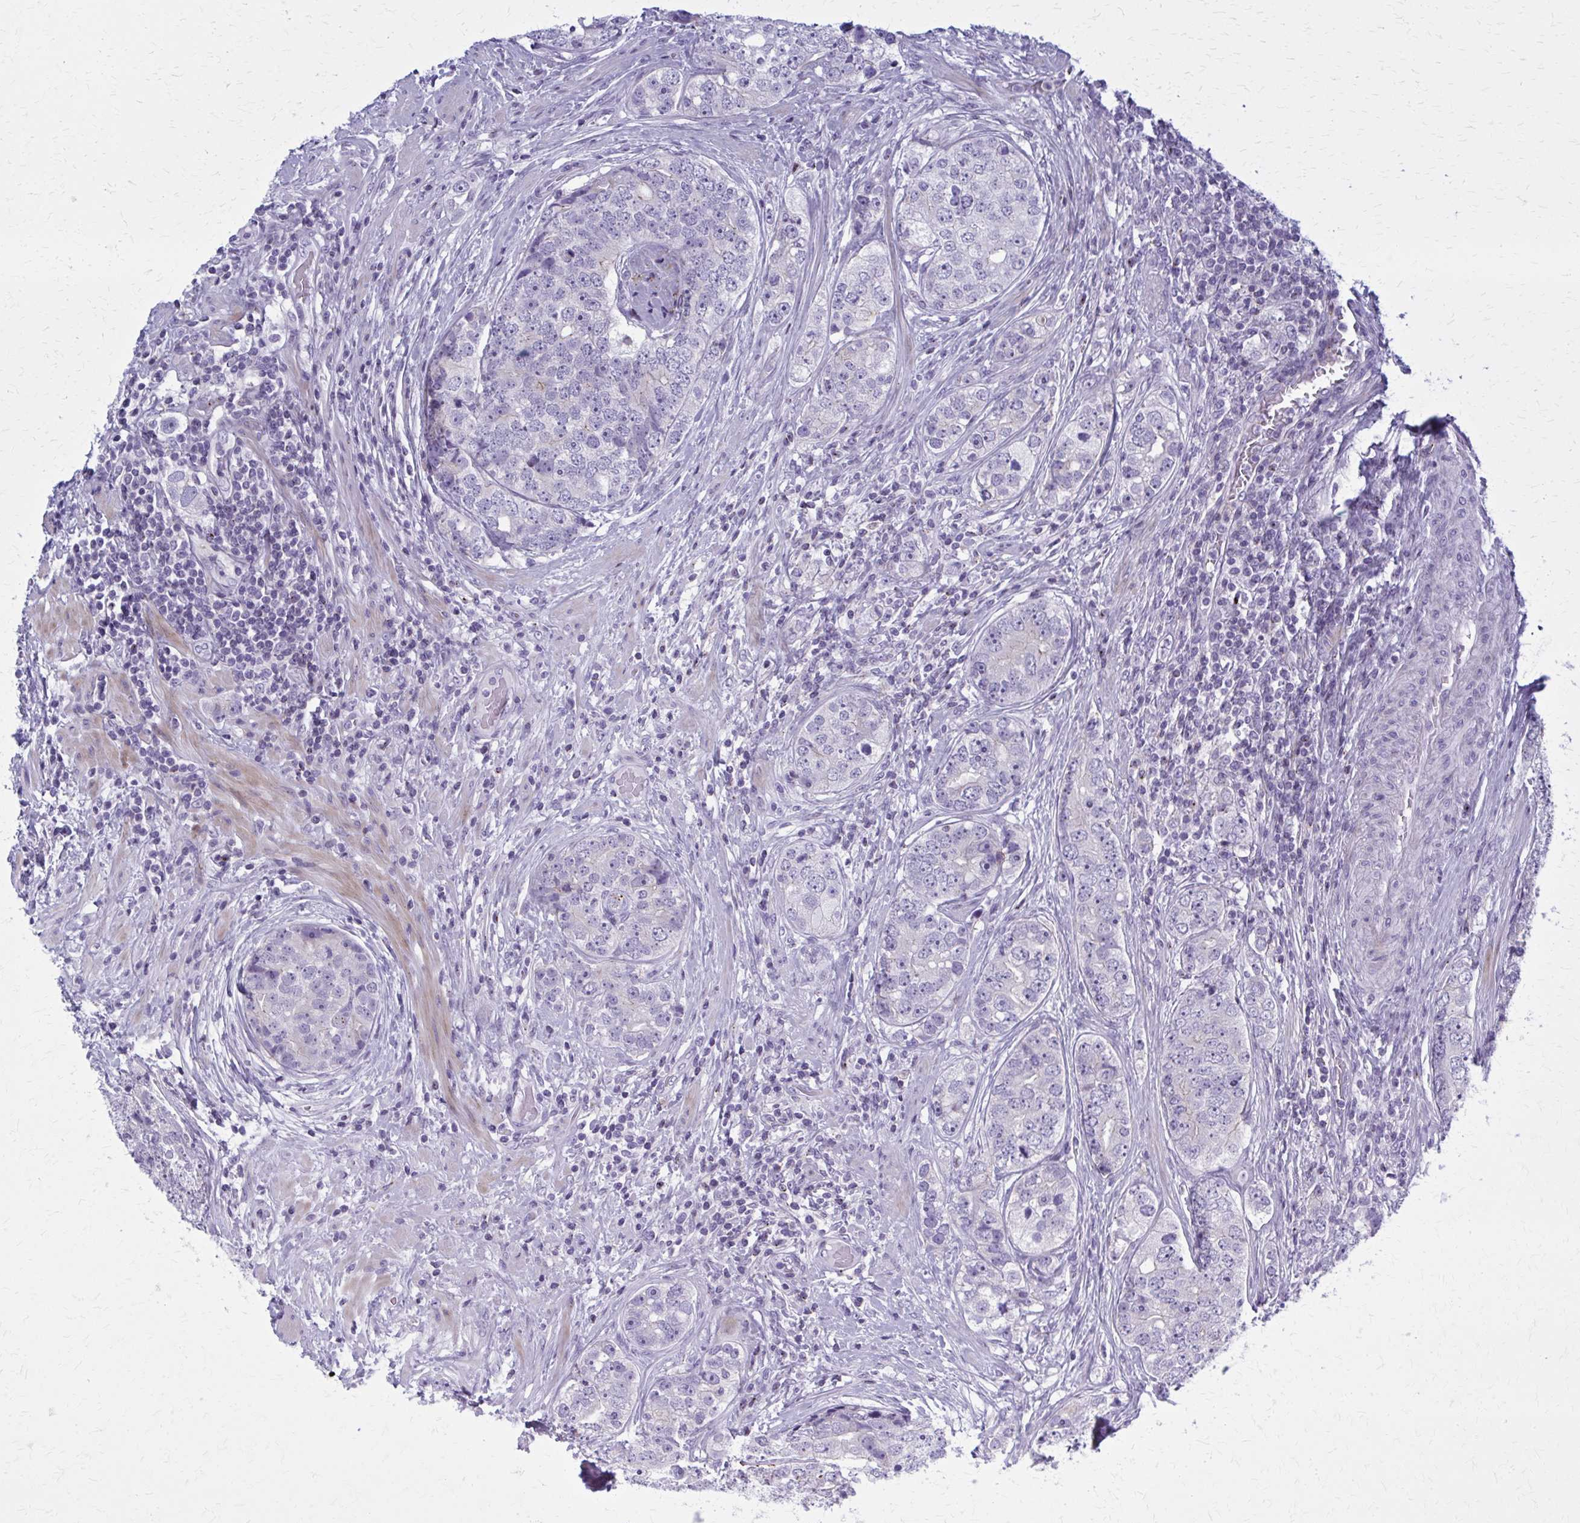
{"staining": {"intensity": "negative", "quantity": "none", "location": "none"}, "tissue": "prostate cancer", "cell_type": "Tumor cells", "image_type": "cancer", "snomed": [{"axis": "morphology", "description": "Adenocarcinoma, High grade"}, {"axis": "topography", "description": "Prostate"}], "caption": "The image displays no staining of tumor cells in high-grade adenocarcinoma (prostate). Brightfield microscopy of immunohistochemistry (IHC) stained with DAB (brown) and hematoxylin (blue), captured at high magnification.", "gene": "PEDS1", "patient": {"sex": "male", "age": 60}}